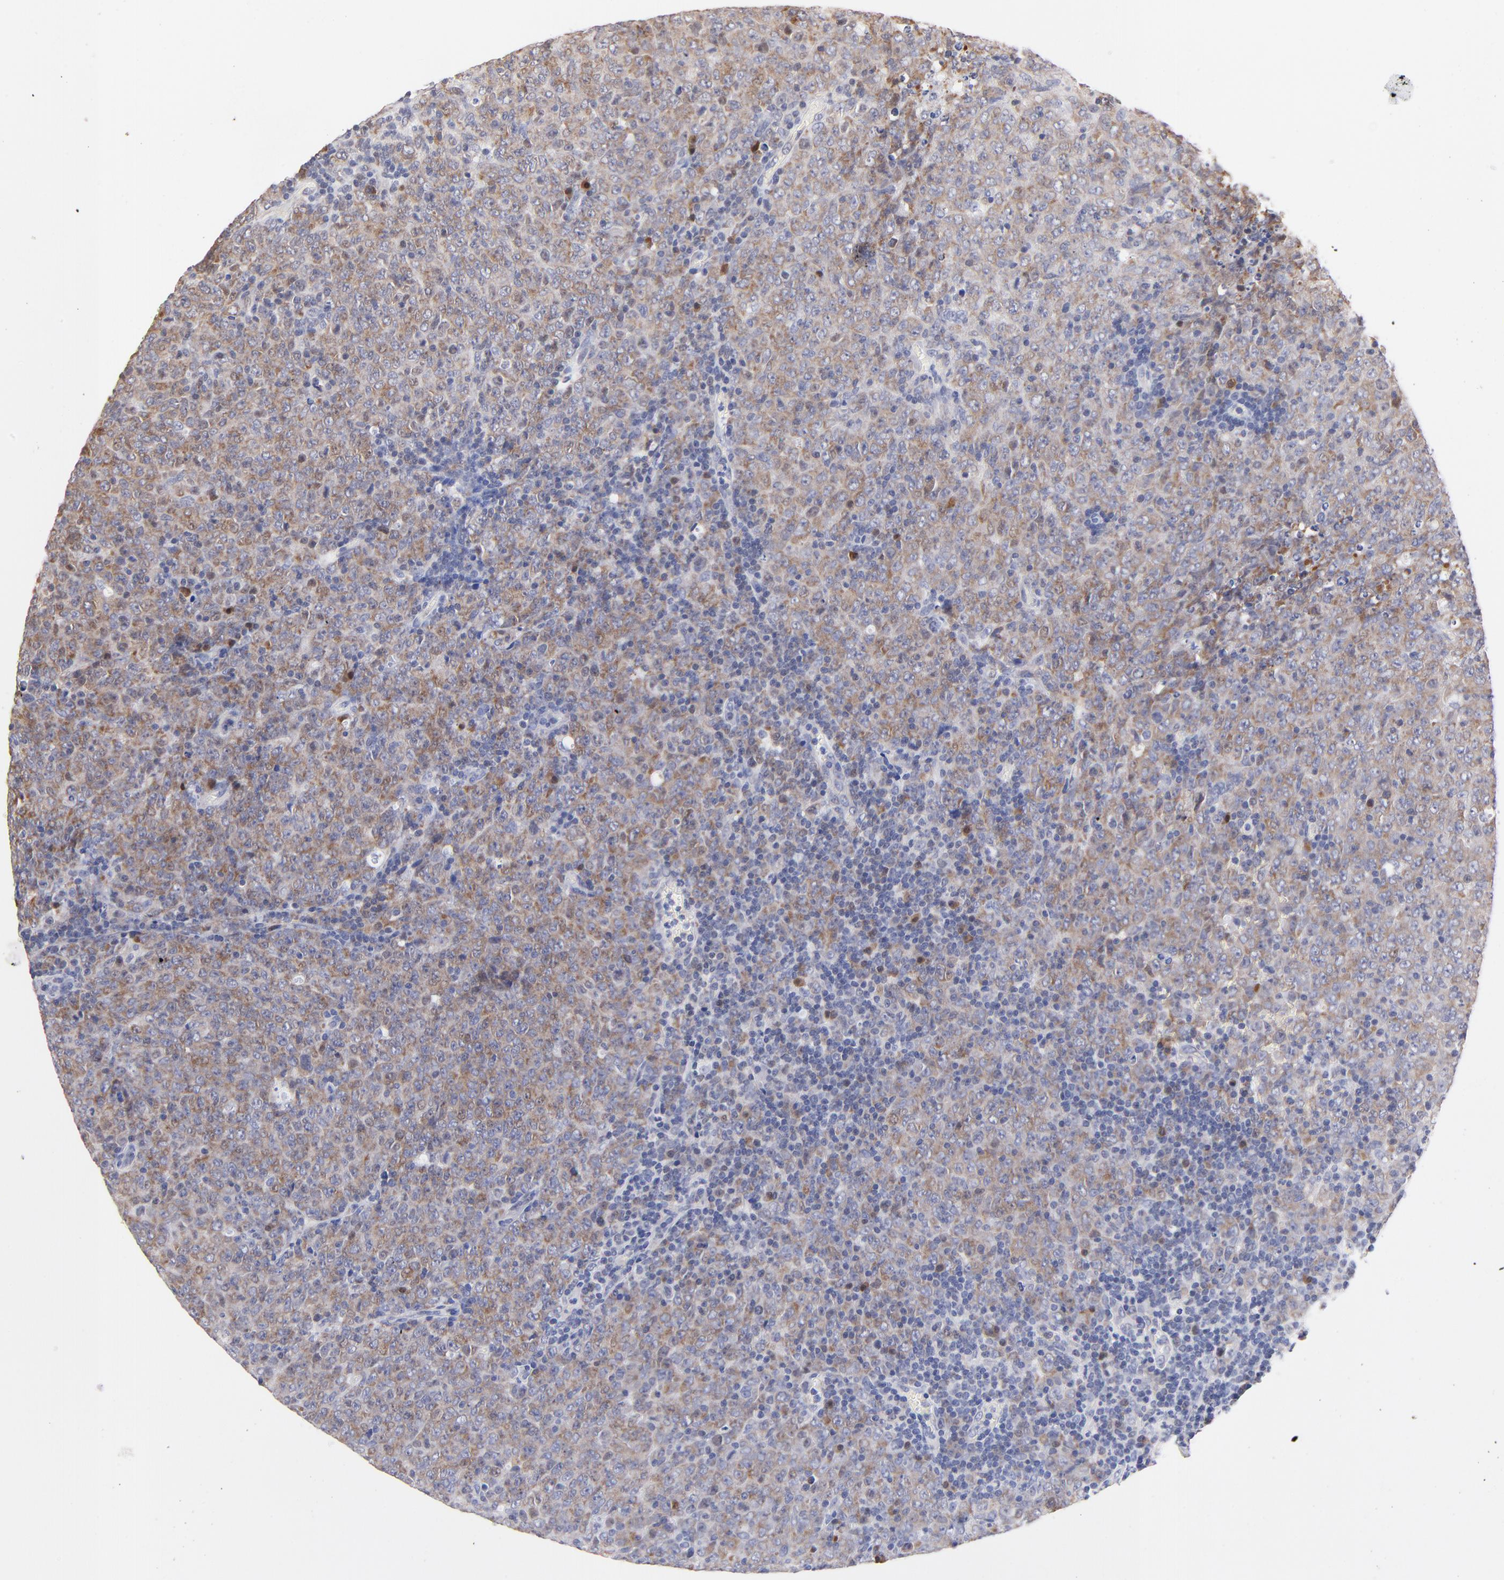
{"staining": {"intensity": "moderate", "quantity": ">75%", "location": "cytoplasmic/membranous"}, "tissue": "lymphoma", "cell_type": "Tumor cells", "image_type": "cancer", "snomed": [{"axis": "morphology", "description": "Malignant lymphoma, non-Hodgkin's type, High grade"}, {"axis": "topography", "description": "Tonsil"}], "caption": "A brown stain highlights moderate cytoplasmic/membranous positivity of a protein in high-grade malignant lymphoma, non-Hodgkin's type tumor cells.", "gene": "ZNF155", "patient": {"sex": "female", "age": 36}}